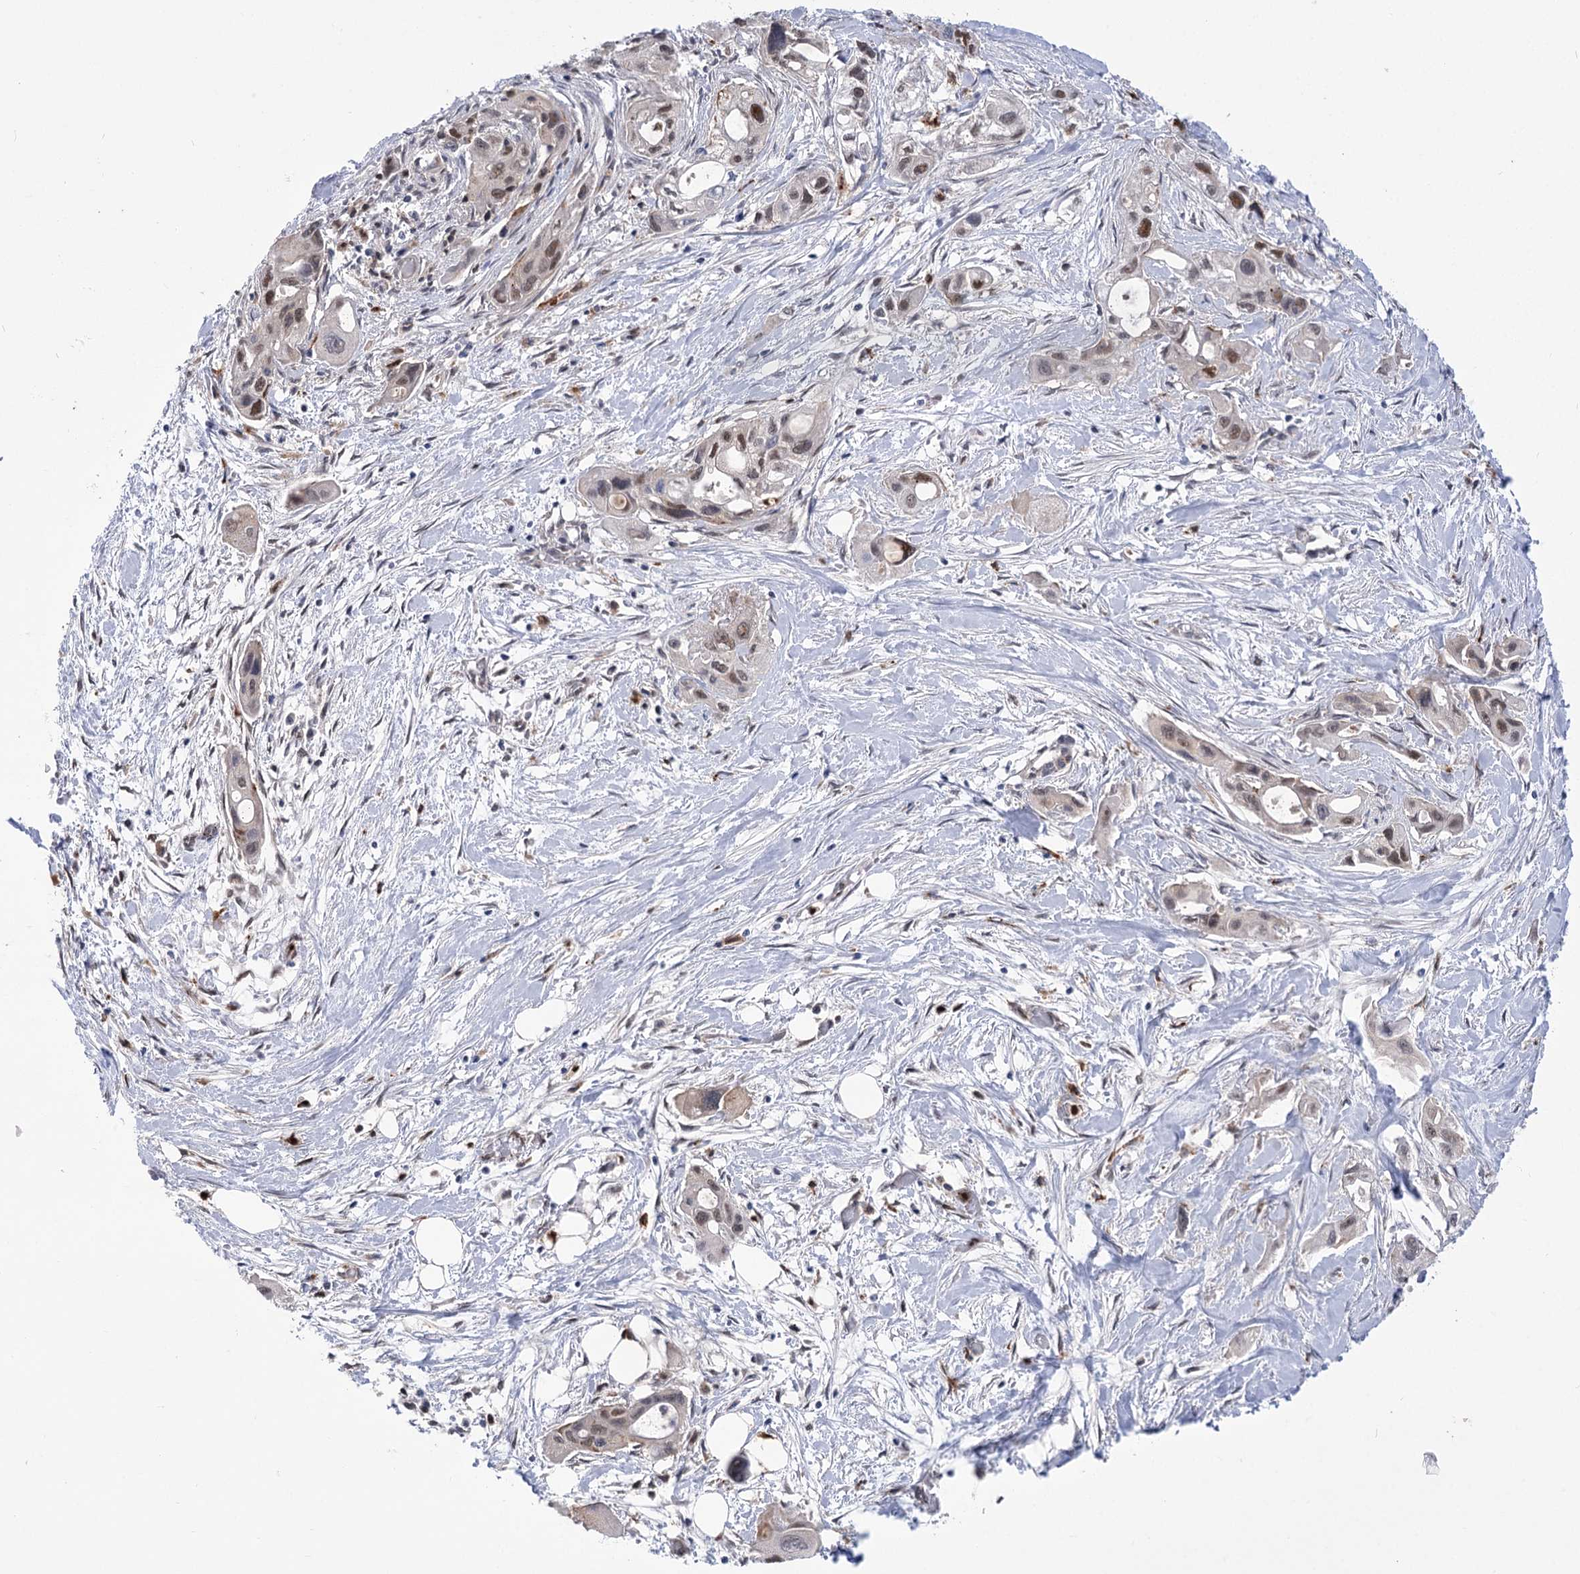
{"staining": {"intensity": "moderate", "quantity": ">75%", "location": "nuclear"}, "tissue": "pancreatic cancer", "cell_type": "Tumor cells", "image_type": "cancer", "snomed": [{"axis": "morphology", "description": "Adenocarcinoma, NOS"}, {"axis": "topography", "description": "Pancreas"}], "caption": "Immunohistochemistry (IHC) histopathology image of neoplastic tissue: pancreatic cancer stained using IHC demonstrates medium levels of moderate protein expression localized specifically in the nuclear of tumor cells, appearing as a nuclear brown color.", "gene": "SIAE", "patient": {"sex": "male", "age": 75}}